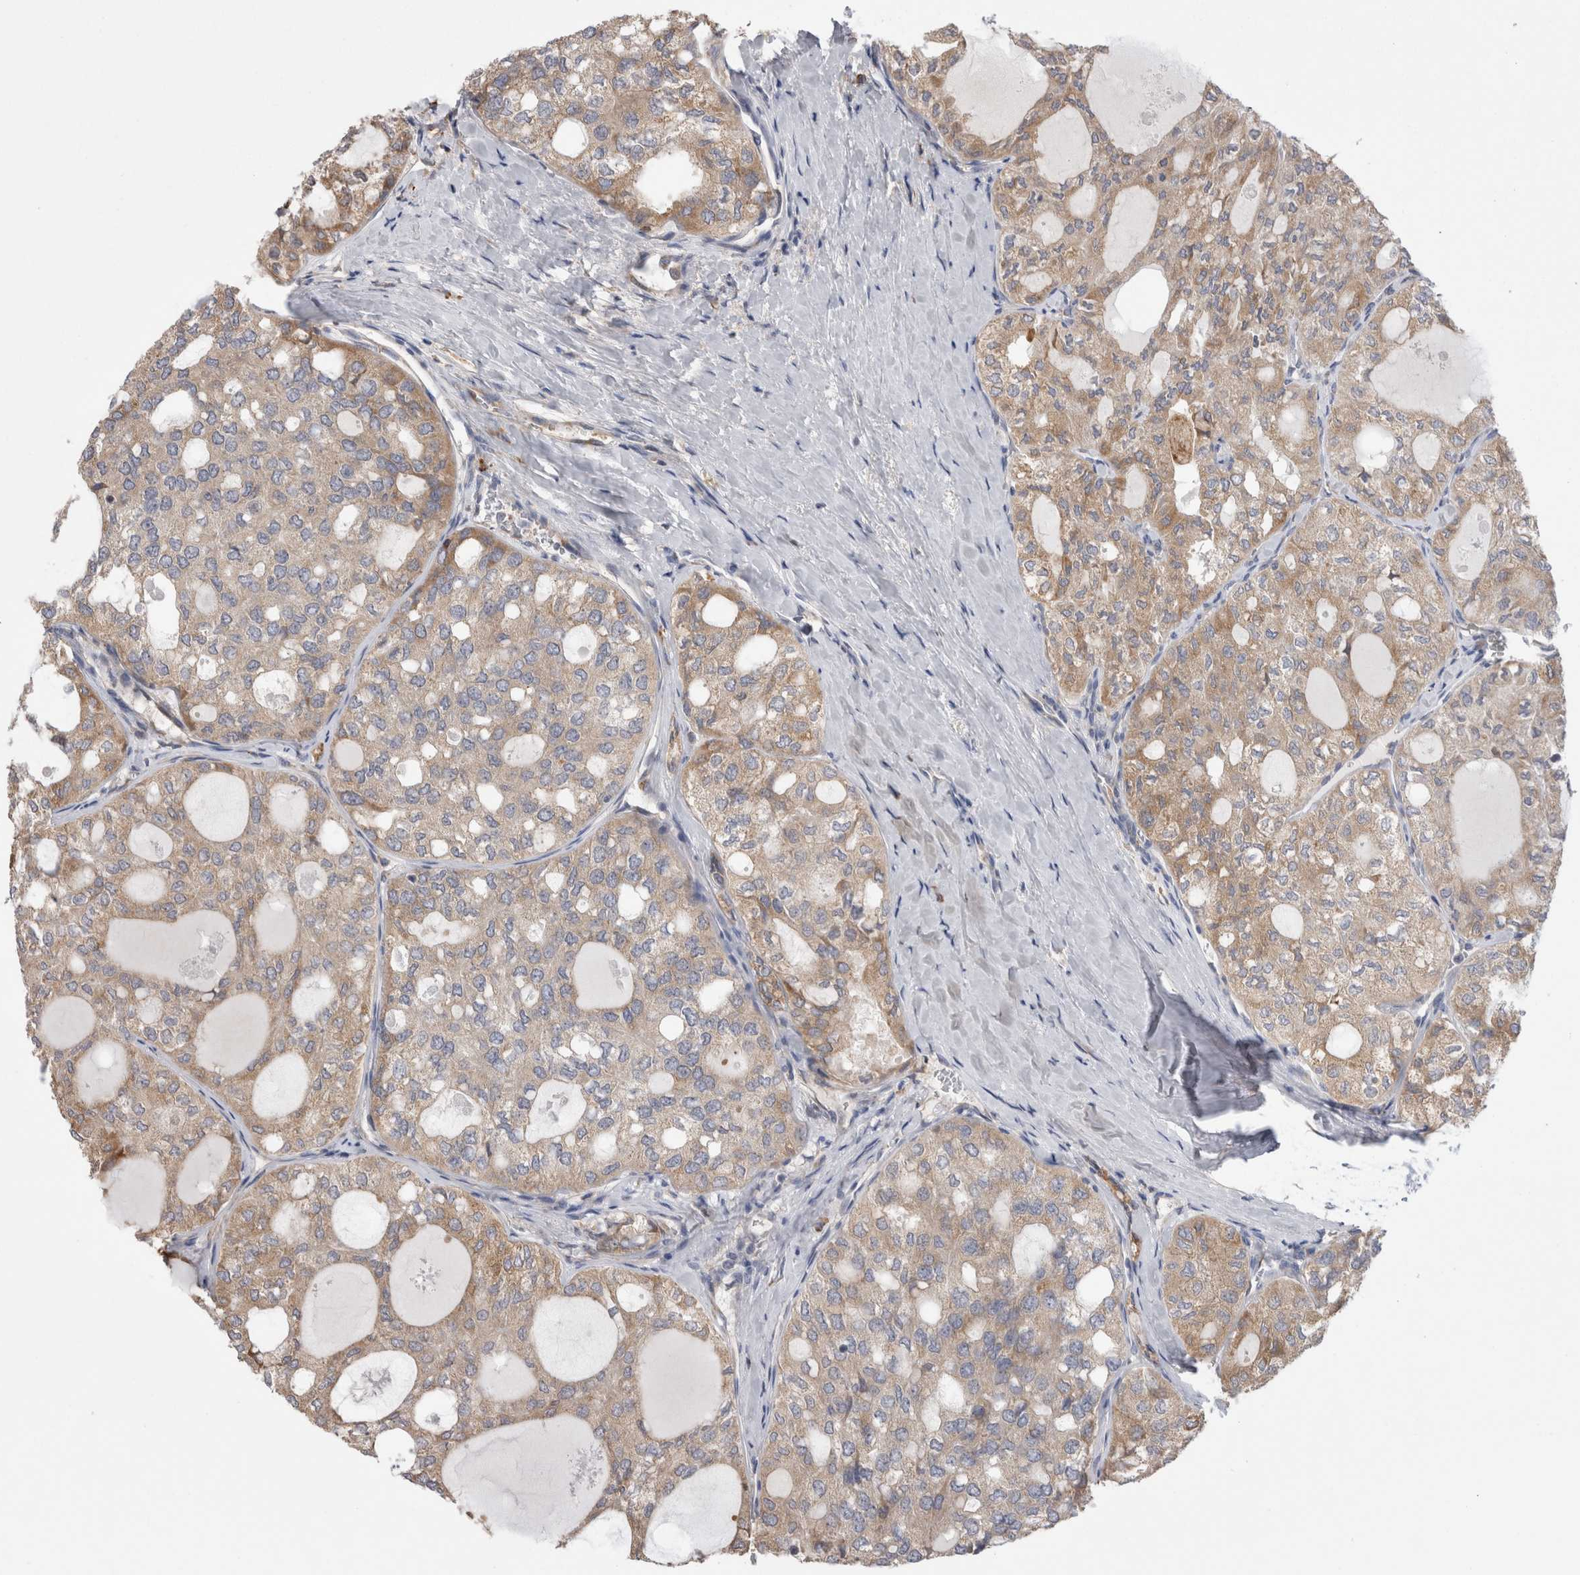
{"staining": {"intensity": "moderate", "quantity": "25%-75%", "location": "cytoplasmic/membranous"}, "tissue": "thyroid cancer", "cell_type": "Tumor cells", "image_type": "cancer", "snomed": [{"axis": "morphology", "description": "Follicular adenoma carcinoma, NOS"}, {"axis": "topography", "description": "Thyroid gland"}], "caption": "Thyroid follicular adenoma carcinoma stained with IHC exhibits moderate cytoplasmic/membranous positivity in about 25%-75% of tumor cells. Immunohistochemistry (ihc) stains the protein of interest in brown and the nuclei are stained blue.", "gene": "ZNF341", "patient": {"sex": "male", "age": 75}}